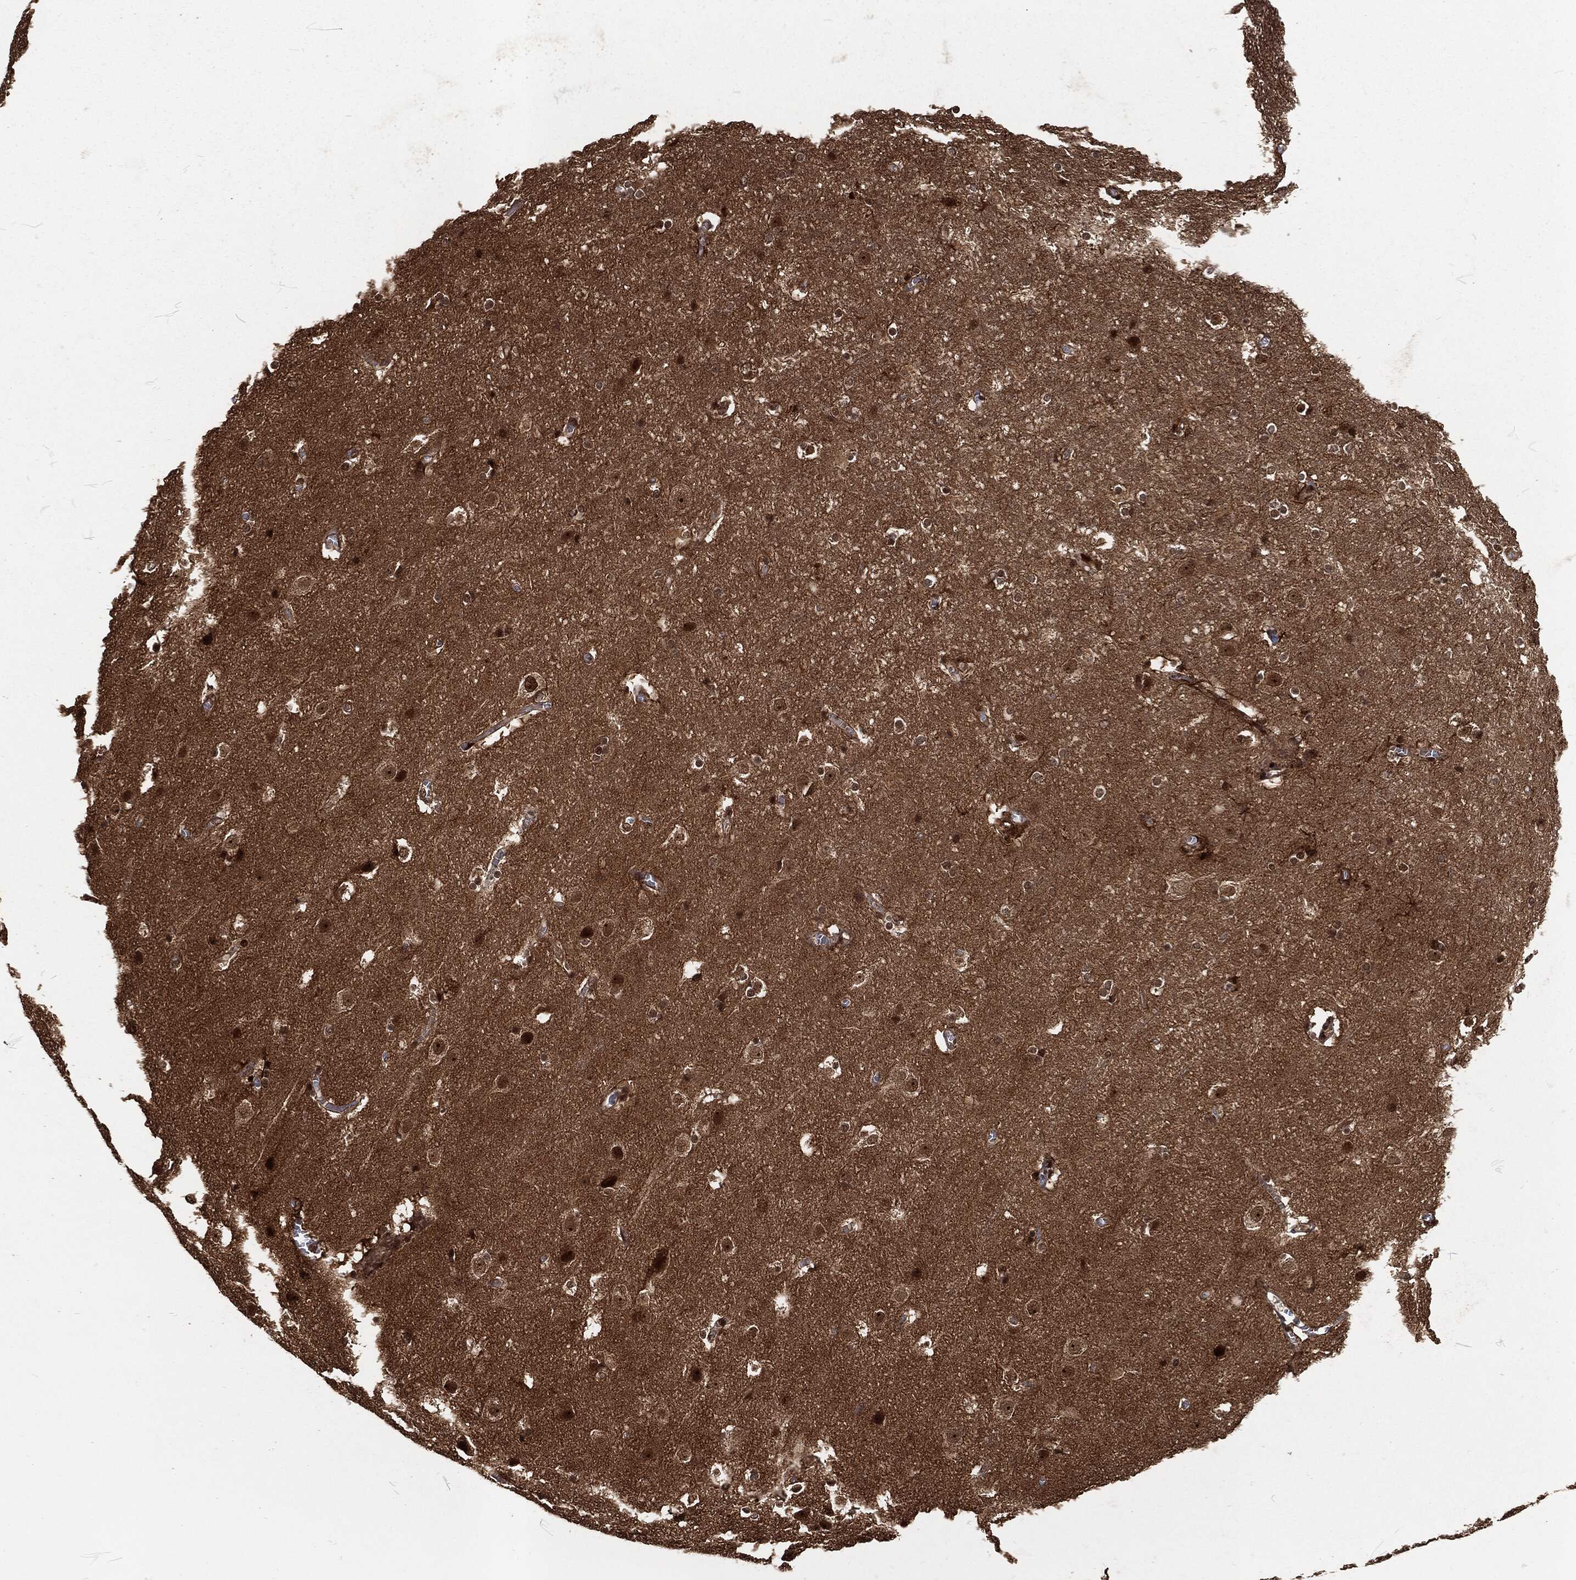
{"staining": {"intensity": "negative", "quantity": "none", "location": "none"}, "tissue": "cerebral cortex", "cell_type": "Endothelial cells", "image_type": "normal", "snomed": [{"axis": "morphology", "description": "Normal tissue, NOS"}, {"axis": "topography", "description": "Cerebral cortex"}], "caption": "IHC micrograph of unremarkable cerebral cortex stained for a protein (brown), which displays no positivity in endothelial cells. (DAB IHC, high magnification).", "gene": "NGRN", "patient": {"sex": "male", "age": 59}}